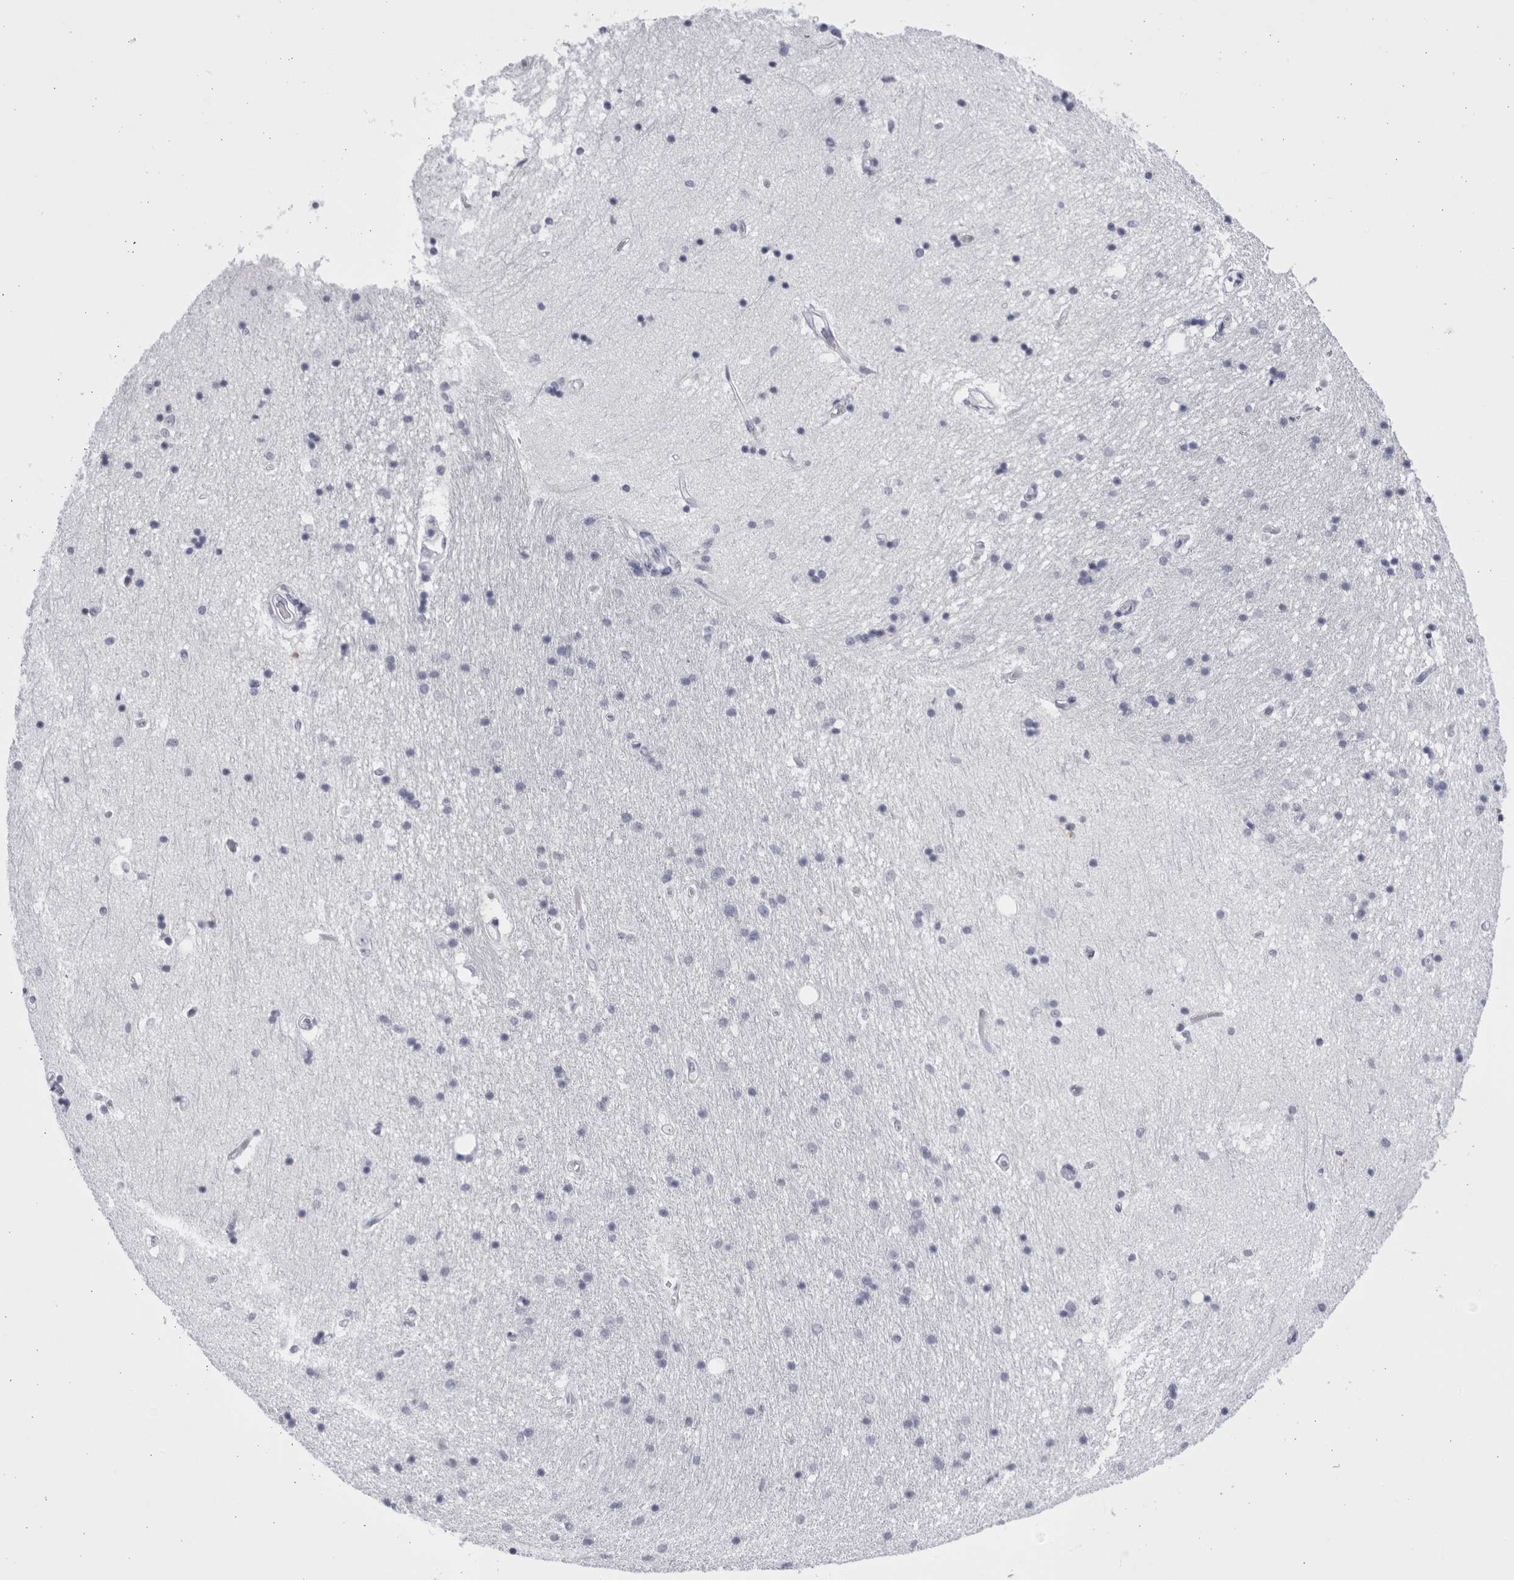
{"staining": {"intensity": "negative", "quantity": "none", "location": "none"}, "tissue": "hippocampus", "cell_type": "Glial cells", "image_type": "normal", "snomed": [{"axis": "morphology", "description": "Normal tissue, NOS"}, {"axis": "topography", "description": "Hippocampus"}], "caption": "DAB (3,3'-diaminobenzidine) immunohistochemical staining of benign human hippocampus demonstrates no significant expression in glial cells. (Immunohistochemistry (ihc), brightfield microscopy, high magnification).", "gene": "CCDC181", "patient": {"sex": "male", "age": 45}}